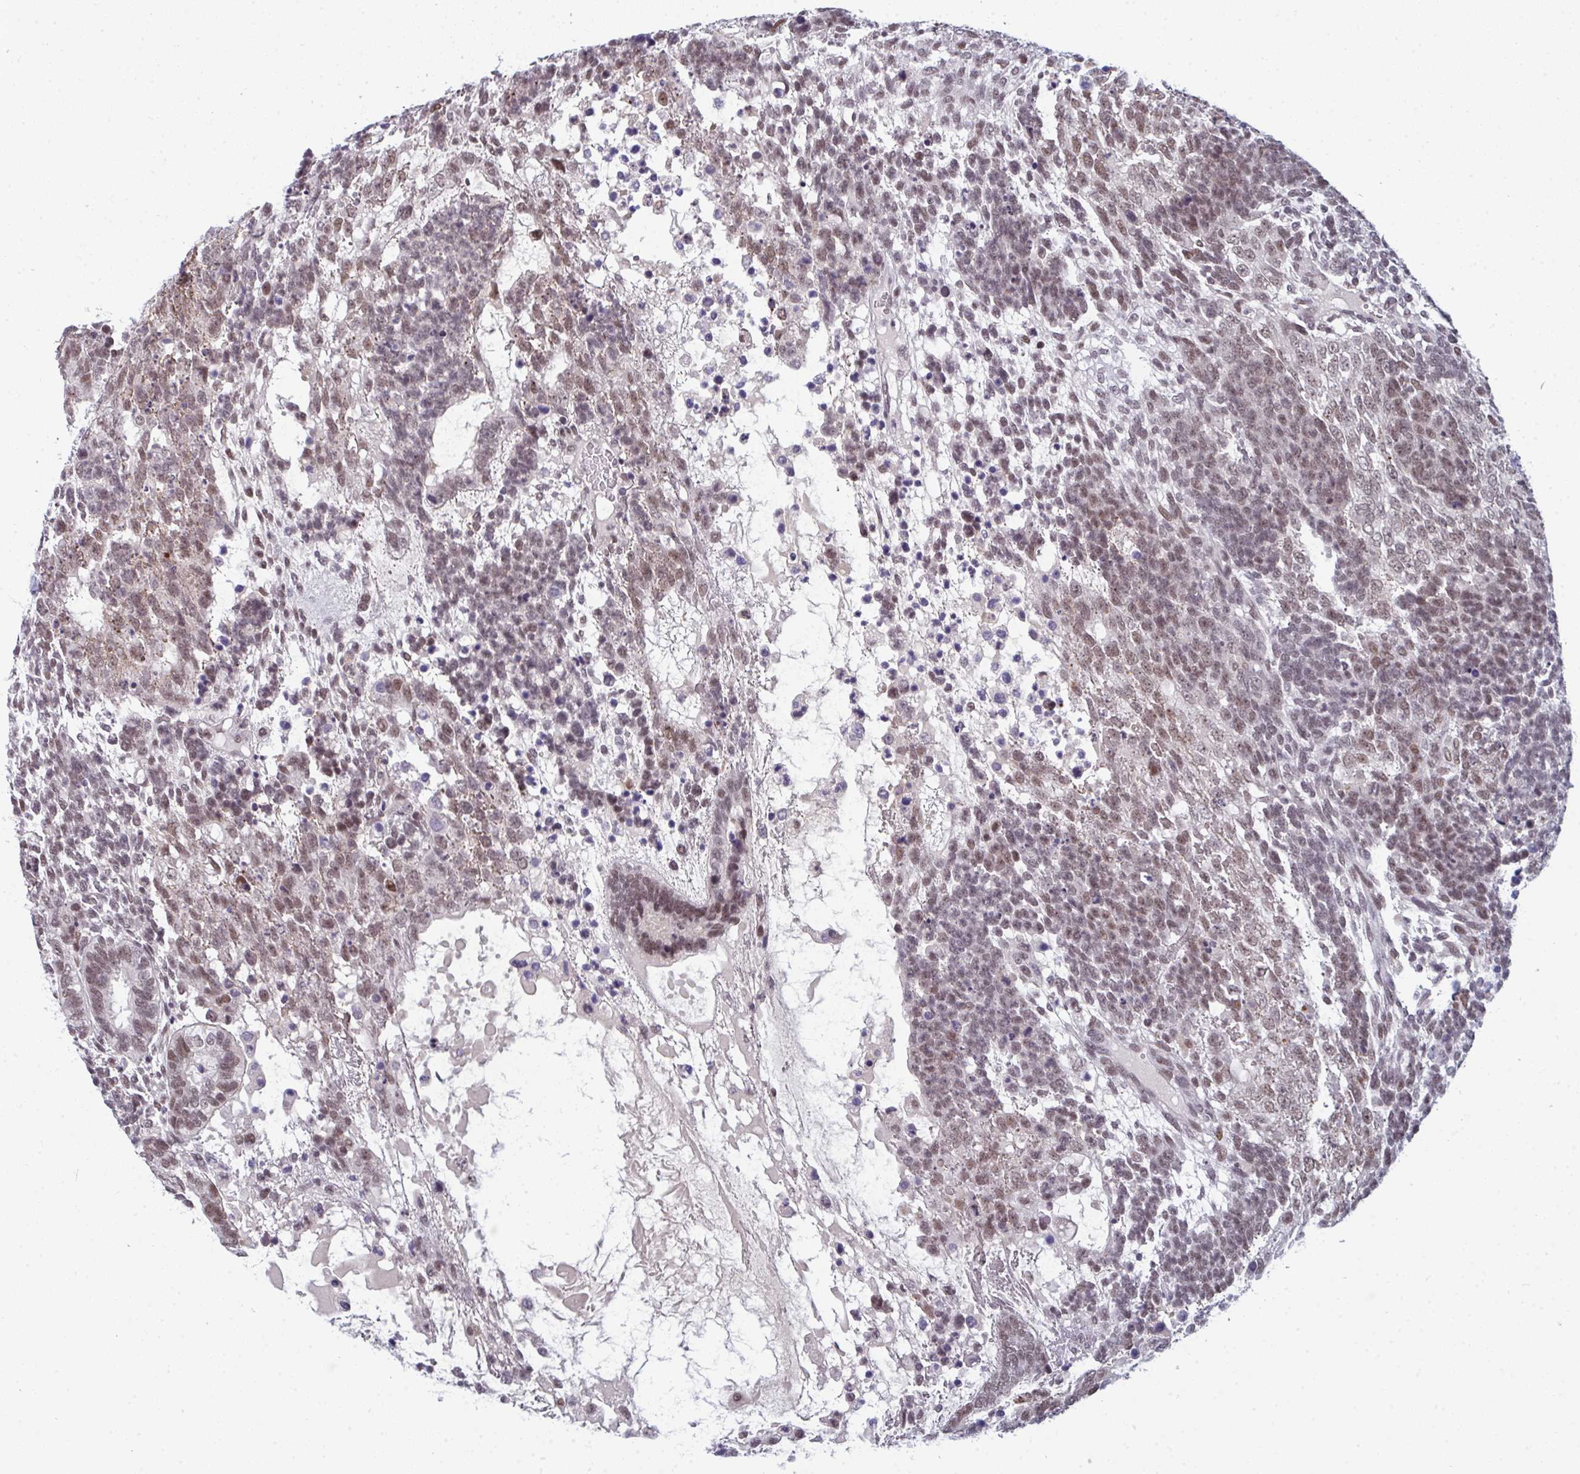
{"staining": {"intensity": "moderate", "quantity": ">75%", "location": "nuclear"}, "tissue": "testis cancer", "cell_type": "Tumor cells", "image_type": "cancer", "snomed": [{"axis": "morphology", "description": "Carcinoma, Embryonal, NOS"}, {"axis": "topography", "description": "Testis"}], "caption": "A brown stain shows moderate nuclear staining of a protein in human testis cancer tumor cells.", "gene": "ATF1", "patient": {"sex": "male", "age": 23}}